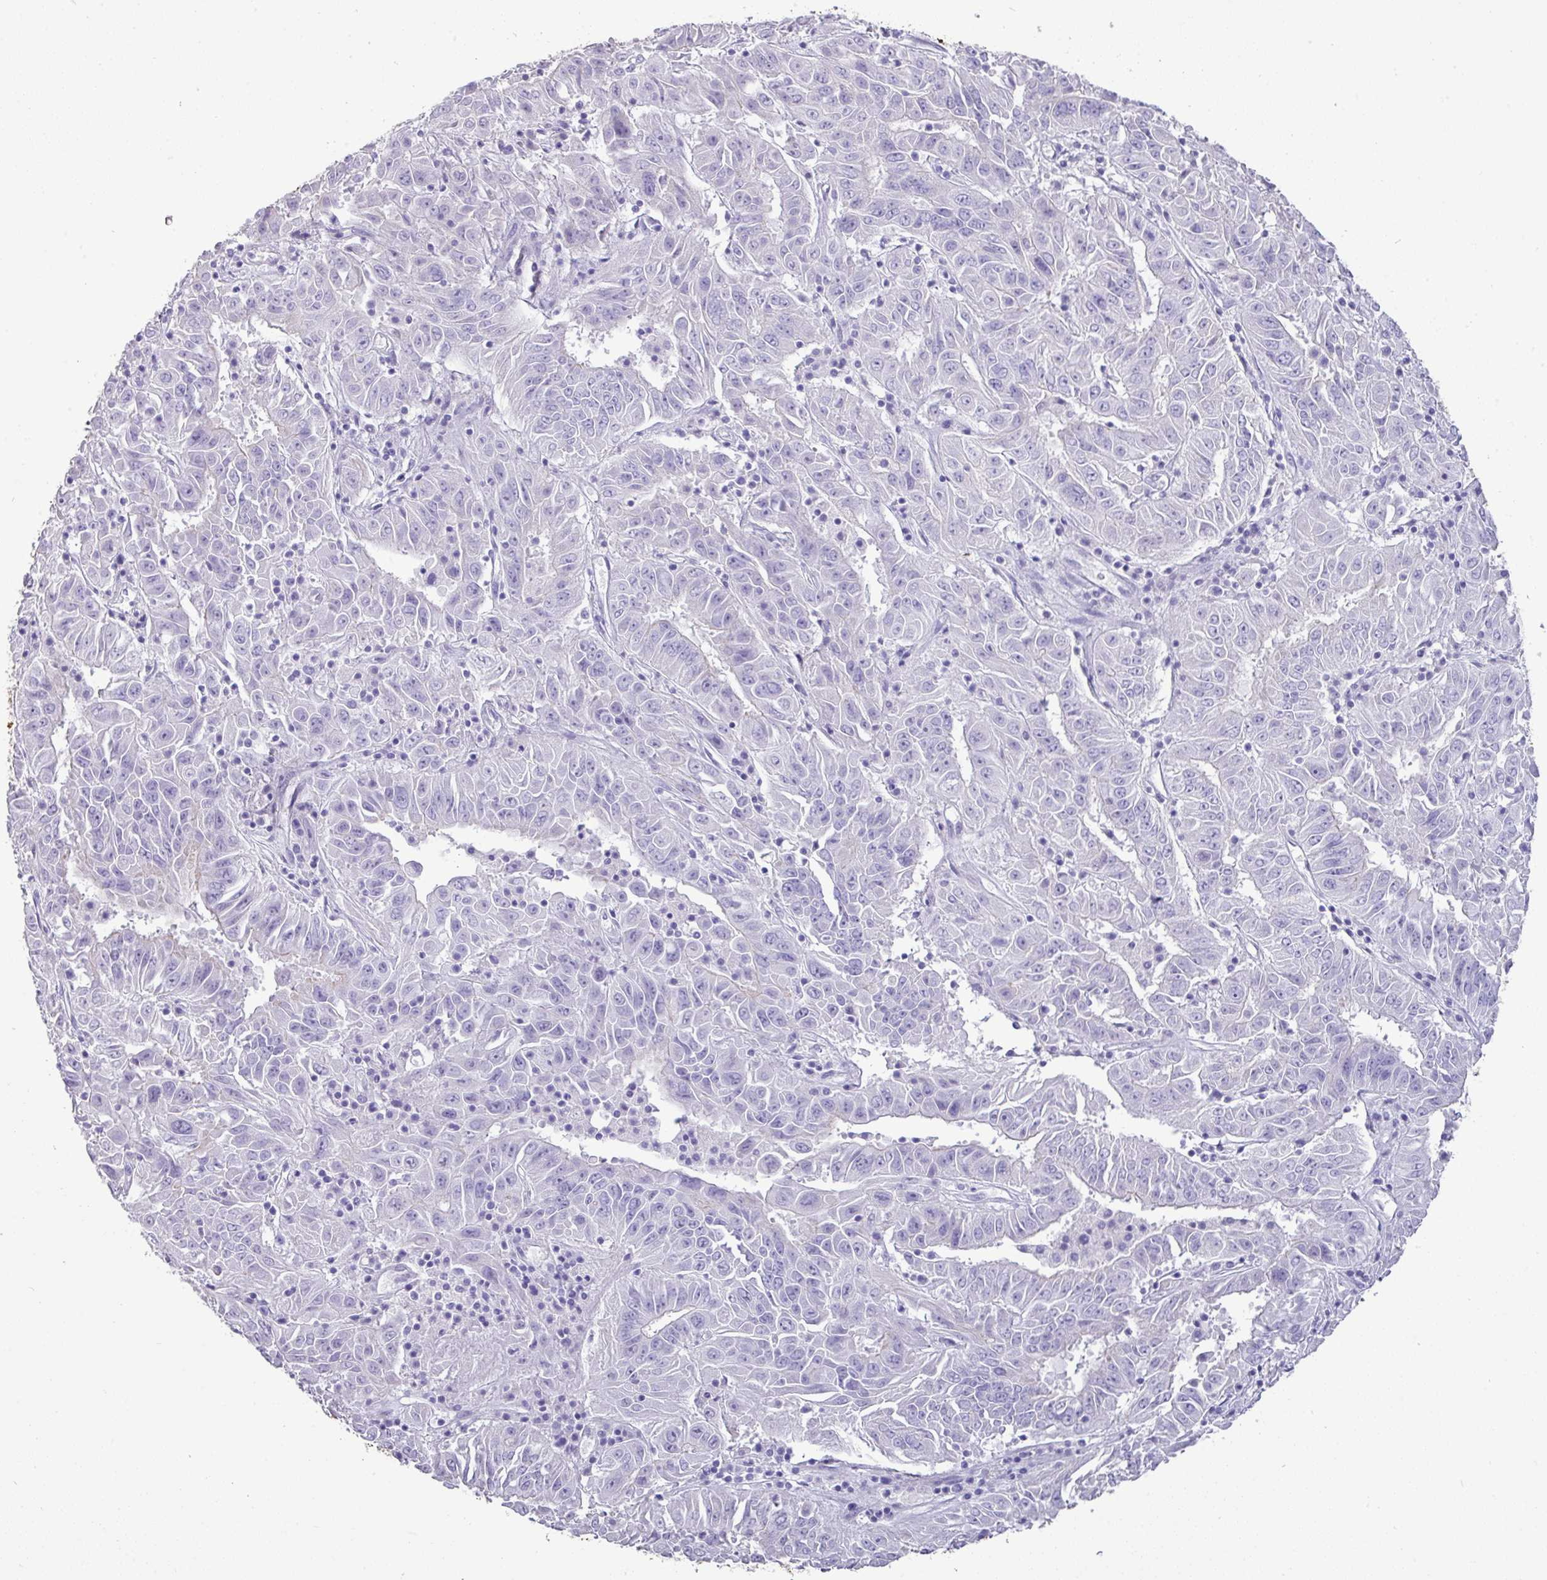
{"staining": {"intensity": "negative", "quantity": "none", "location": "none"}, "tissue": "pancreatic cancer", "cell_type": "Tumor cells", "image_type": "cancer", "snomed": [{"axis": "morphology", "description": "Adenocarcinoma, NOS"}, {"axis": "topography", "description": "Pancreas"}], "caption": "Tumor cells show no significant staining in pancreatic cancer.", "gene": "GSTA3", "patient": {"sex": "male", "age": 63}}